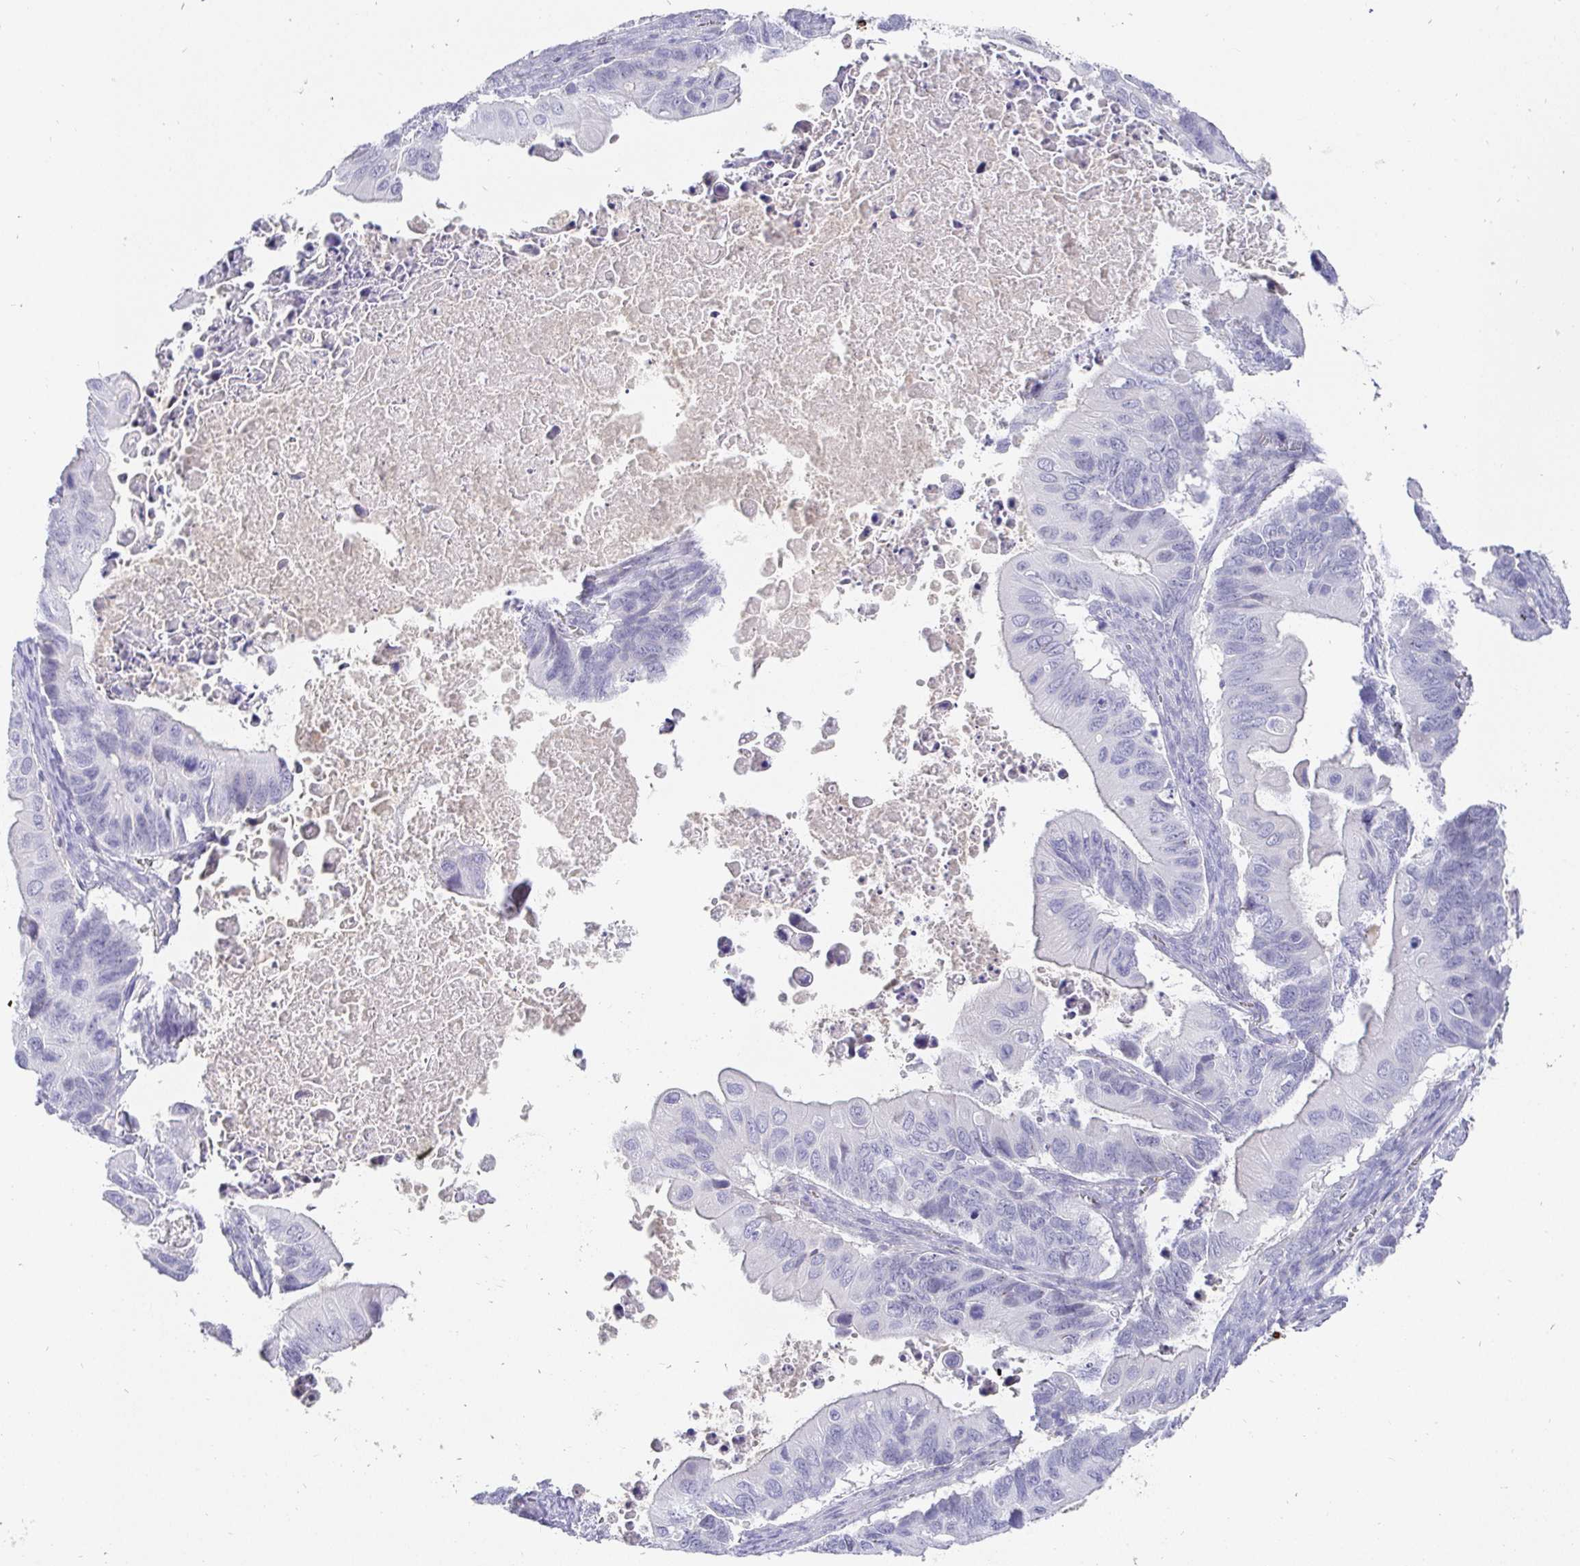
{"staining": {"intensity": "negative", "quantity": "none", "location": "none"}, "tissue": "ovarian cancer", "cell_type": "Tumor cells", "image_type": "cancer", "snomed": [{"axis": "morphology", "description": "Cystadenocarcinoma, mucinous, NOS"}, {"axis": "topography", "description": "Ovary"}], "caption": "This is an immunohistochemistry photomicrograph of ovarian cancer. There is no expression in tumor cells.", "gene": "FGF21", "patient": {"sex": "female", "age": 64}}